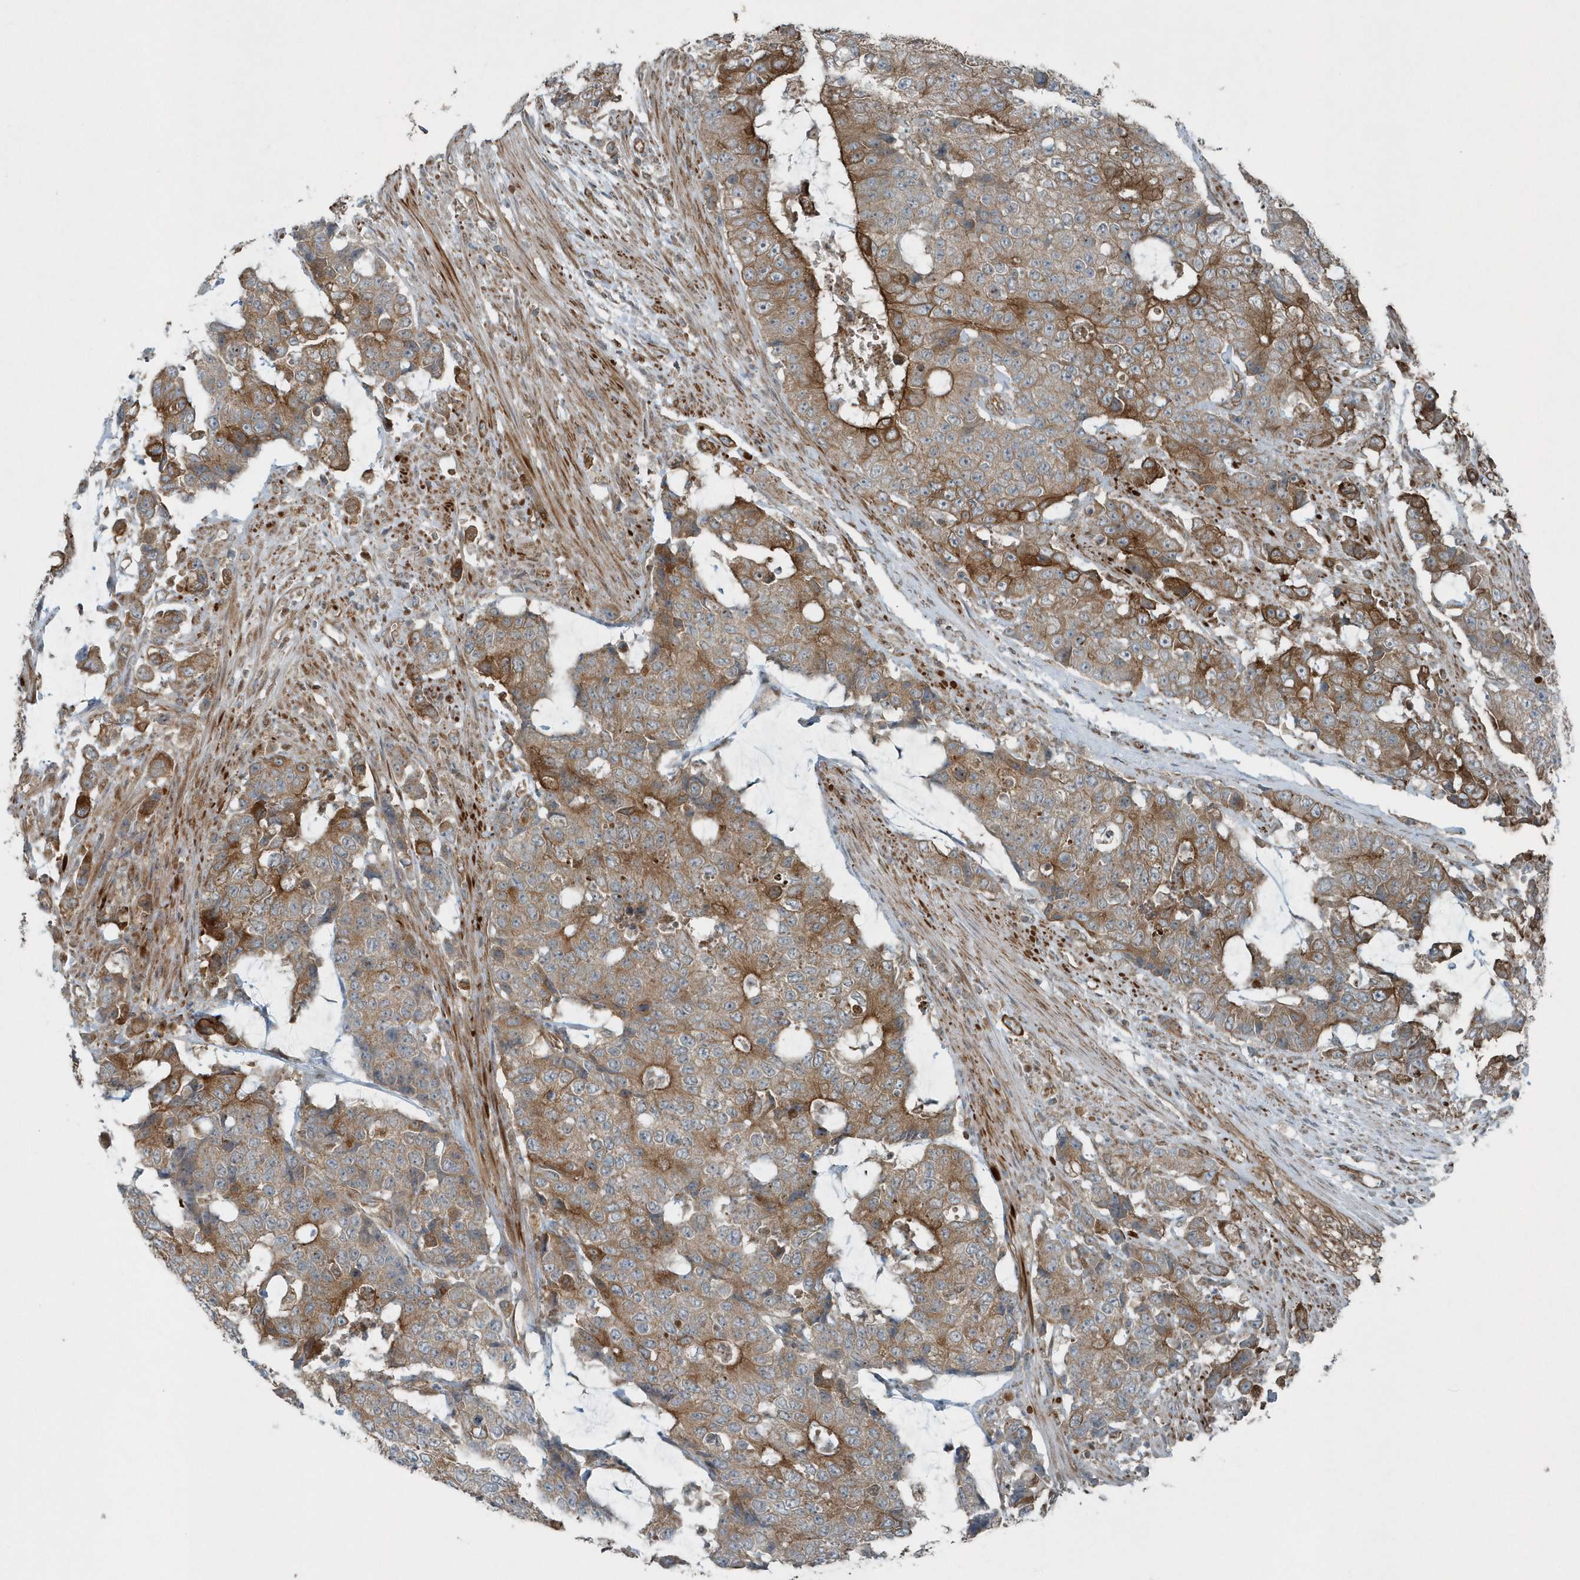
{"staining": {"intensity": "moderate", "quantity": ">75%", "location": "cytoplasmic/membranous"}, "tissue": "colorectal cancer", "cell_type": "Tumor cells", "image_type": "cancer", "snomed": [{"axis": "morphology", "description": "Adenocarcinoma, NOS"}, {"axis": "topography", "description": "Colon"}], "caption": "Brown immunohistochemical staining in human adenocarcinoma (colorectal) displays moderate cytoplasmic/membranous positivity in approximately >75% of tumor cells.", "gene": "GCC2", "patient": {"sex": "female", "age": 86}}